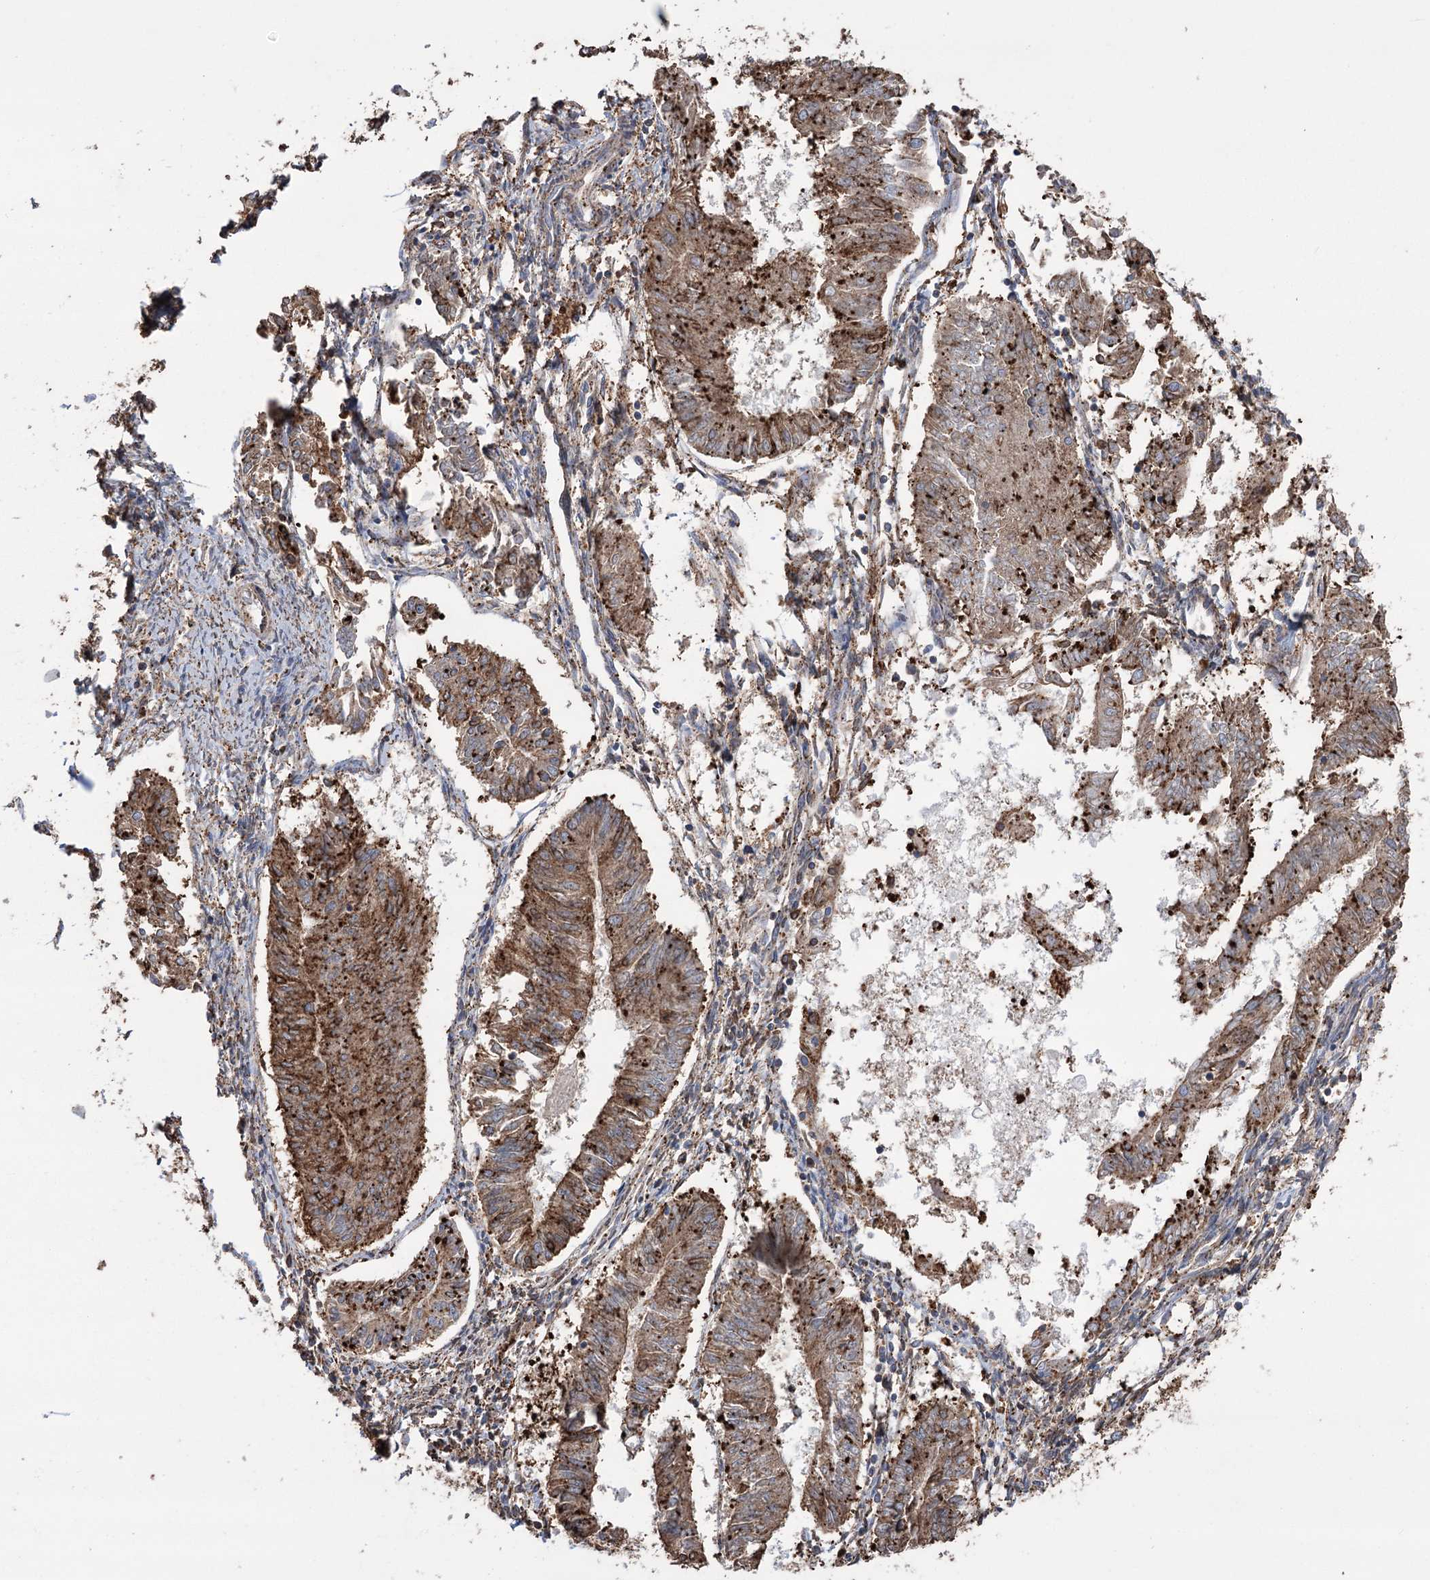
{"staining": {"intensity": "strong", "quantity": ">75%", "location": "cytoplasmic/membranous"}, "tissue": "endometrial cancer", "cell_type": "Tumor cells", "image_type": "cancer", "snomed": [{"axis": "morphology", "description": "Adenocarcinoma, NOS"}, {"axis": "topography", "description": "Endometrium"}], "caption": "Brown immunohistochemical staining in human endometrial cancer (adenocarcinoma) demonstrates strong cytoplasmic/membranous expression in approximately >75% of tumor cells.", "gene": "TRIM71", "patient": {"sex": "female", "age": 58}}